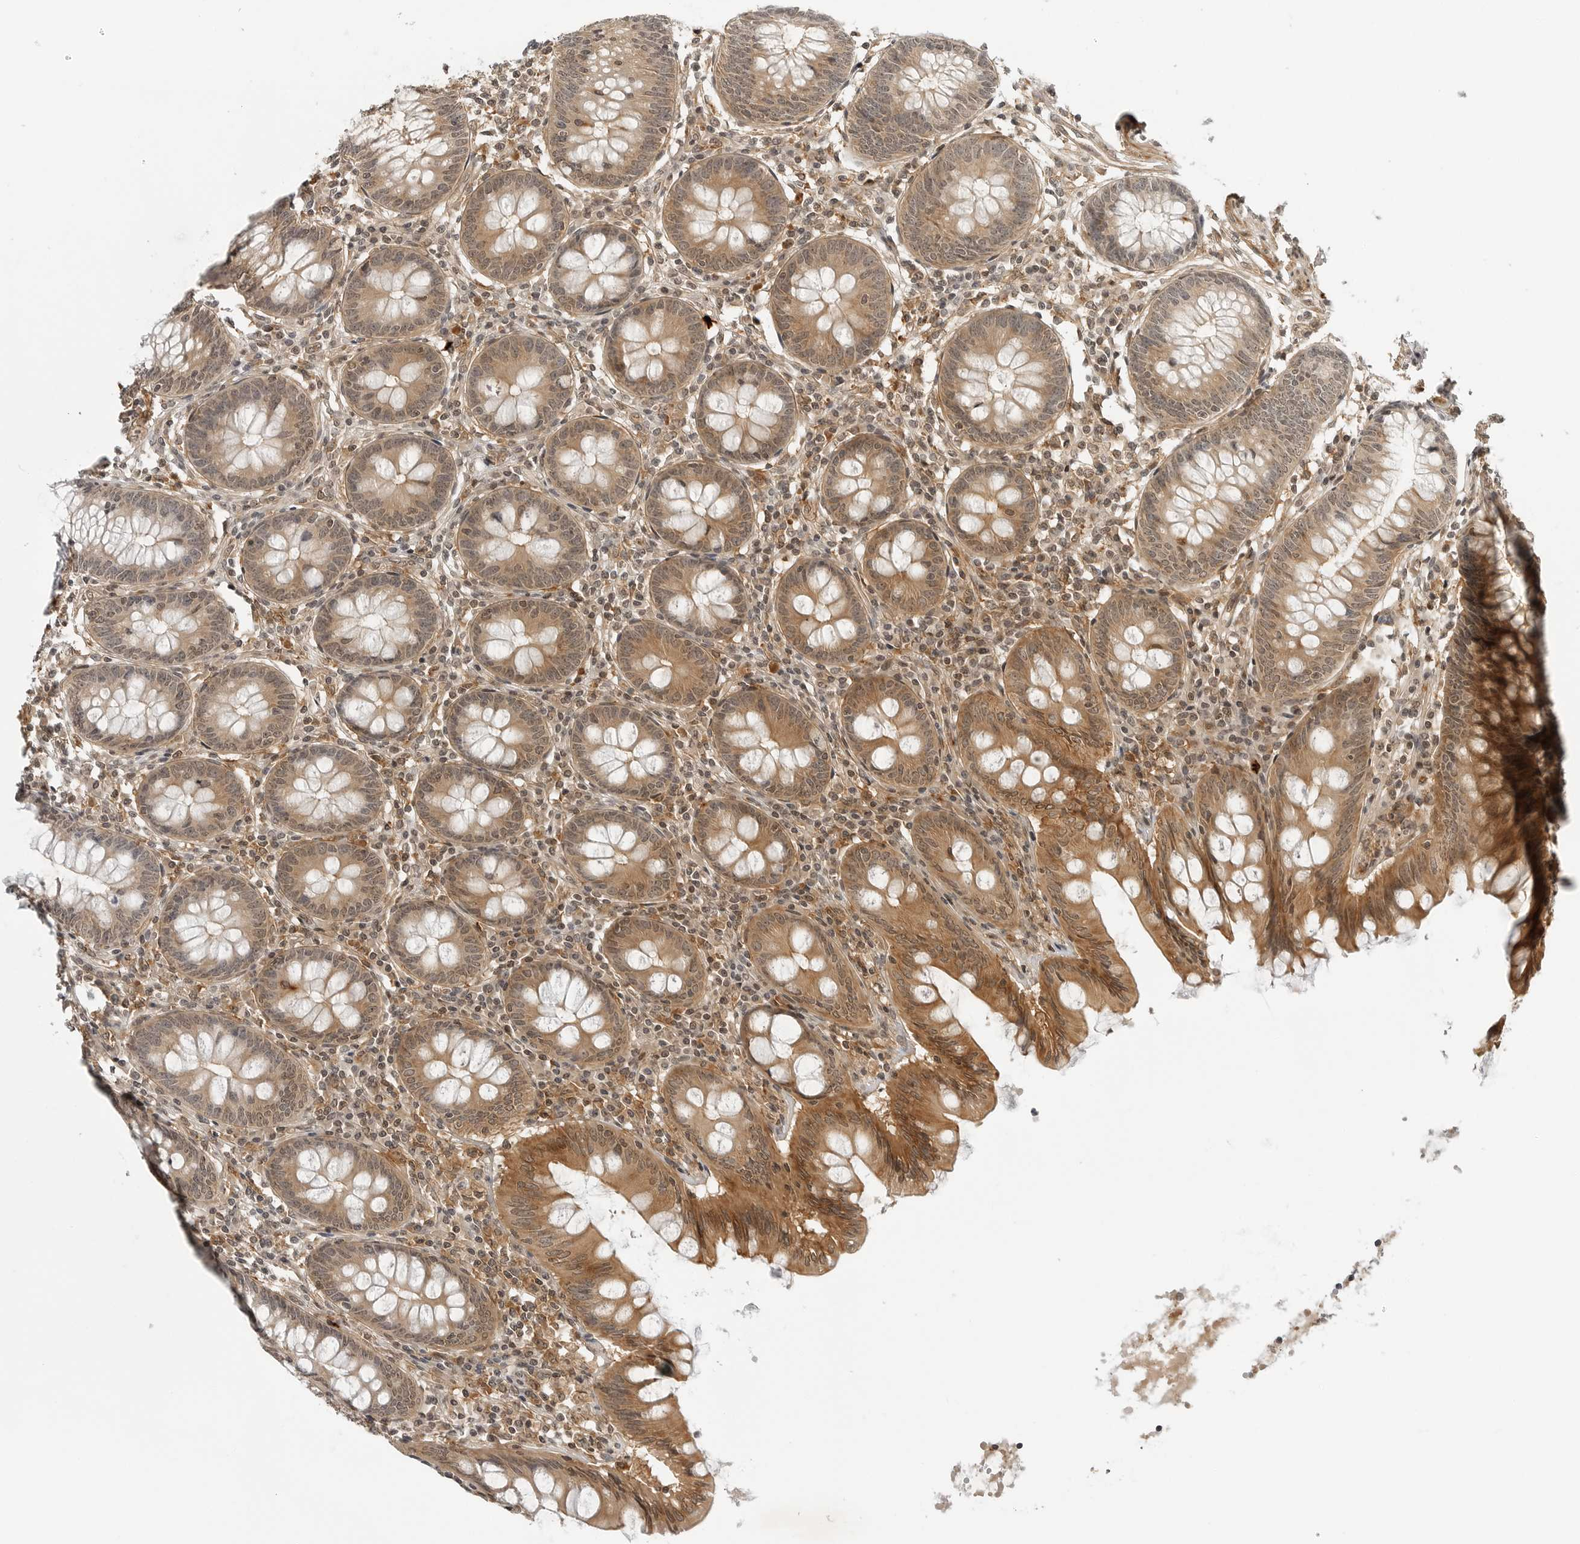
{"staining": {"intensity": "moderate", "quantity": ">75%", "location": "cytoplasmic/membranous,nuclear"}, "tissue": "appendix", "cell_type": "Glandular cells", "image_type": "normal", "snomed": [{"axis": "morphology", "description": "Normal tissue, NOS"}, {"axis": "topography", "description": "Appendix"}], "caption": "Immunohistochemistry (IHC) (DAB) staining of unremarkable appendix displays moderate cytoplasmic/membranous,nuclear protein staining in about >75% of glandular cells. Using DAB (brown) and hematoxylin (blue) stains, captured at high magnification using brightfield microscopy.", "gene": "MAP2K5", "patient": {"sex": "female", "age": 54}}